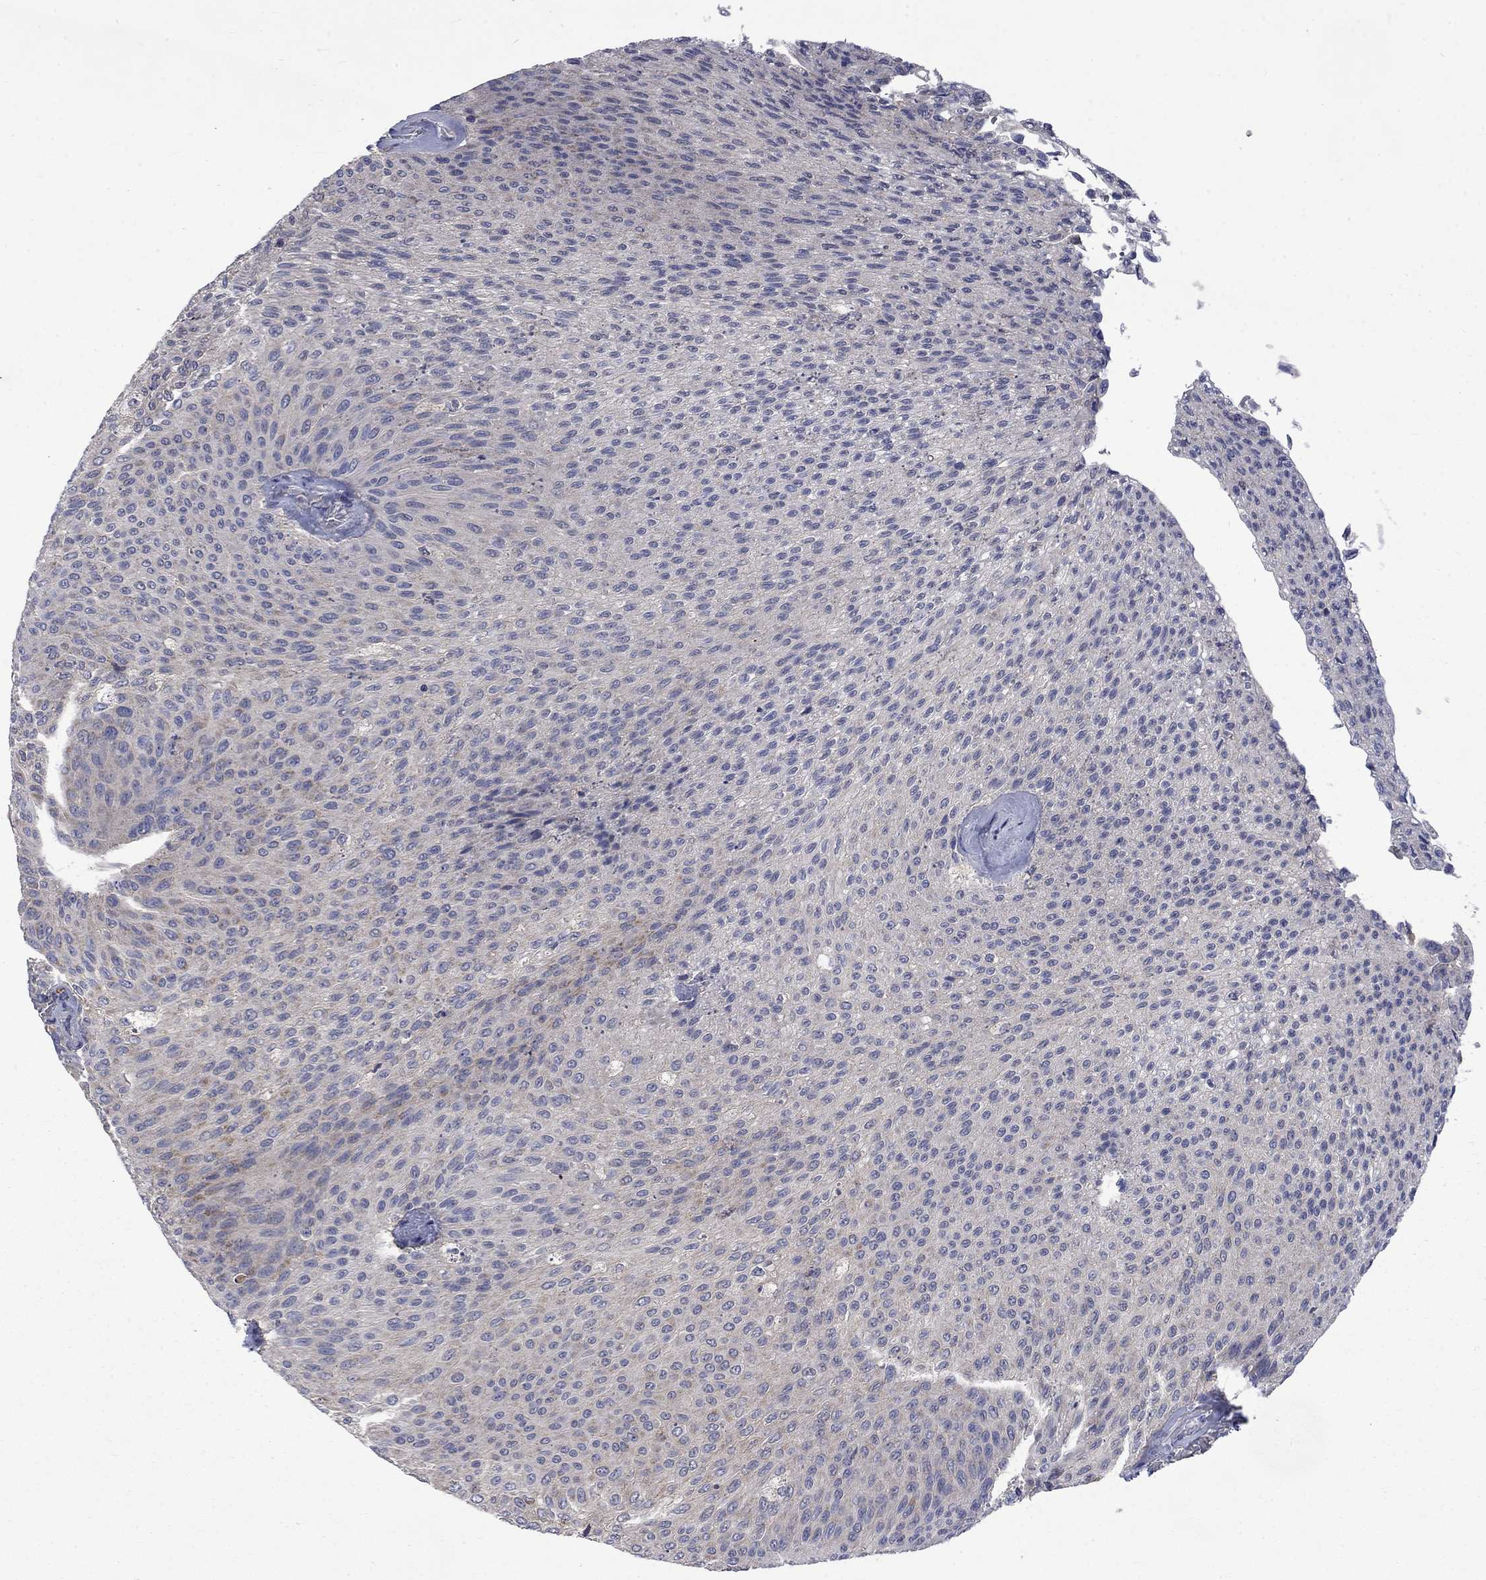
{"staining": {"intensity": "weak", "quantity": "<25%", "location": "cytoplasmic/membranous"}, "tissue": "urothelial cancer", "cell_type": "Tumor cells", "image_type": "cancer", "snomed": [{"axis": "morphology", "description": "Urothelial carcinoma, Low grade"}, {"axis": "topography", "description": "Ureter, NOS"}, {"axis": "topography", "description": "Urinary bladder"}], "caption": "A histopathology image of urothelial cancer stained for a protein demonstrates no brown staining in tumor cells.", "gene": "HSPA12A", "patient": {"sex": "male", "age": 78}}